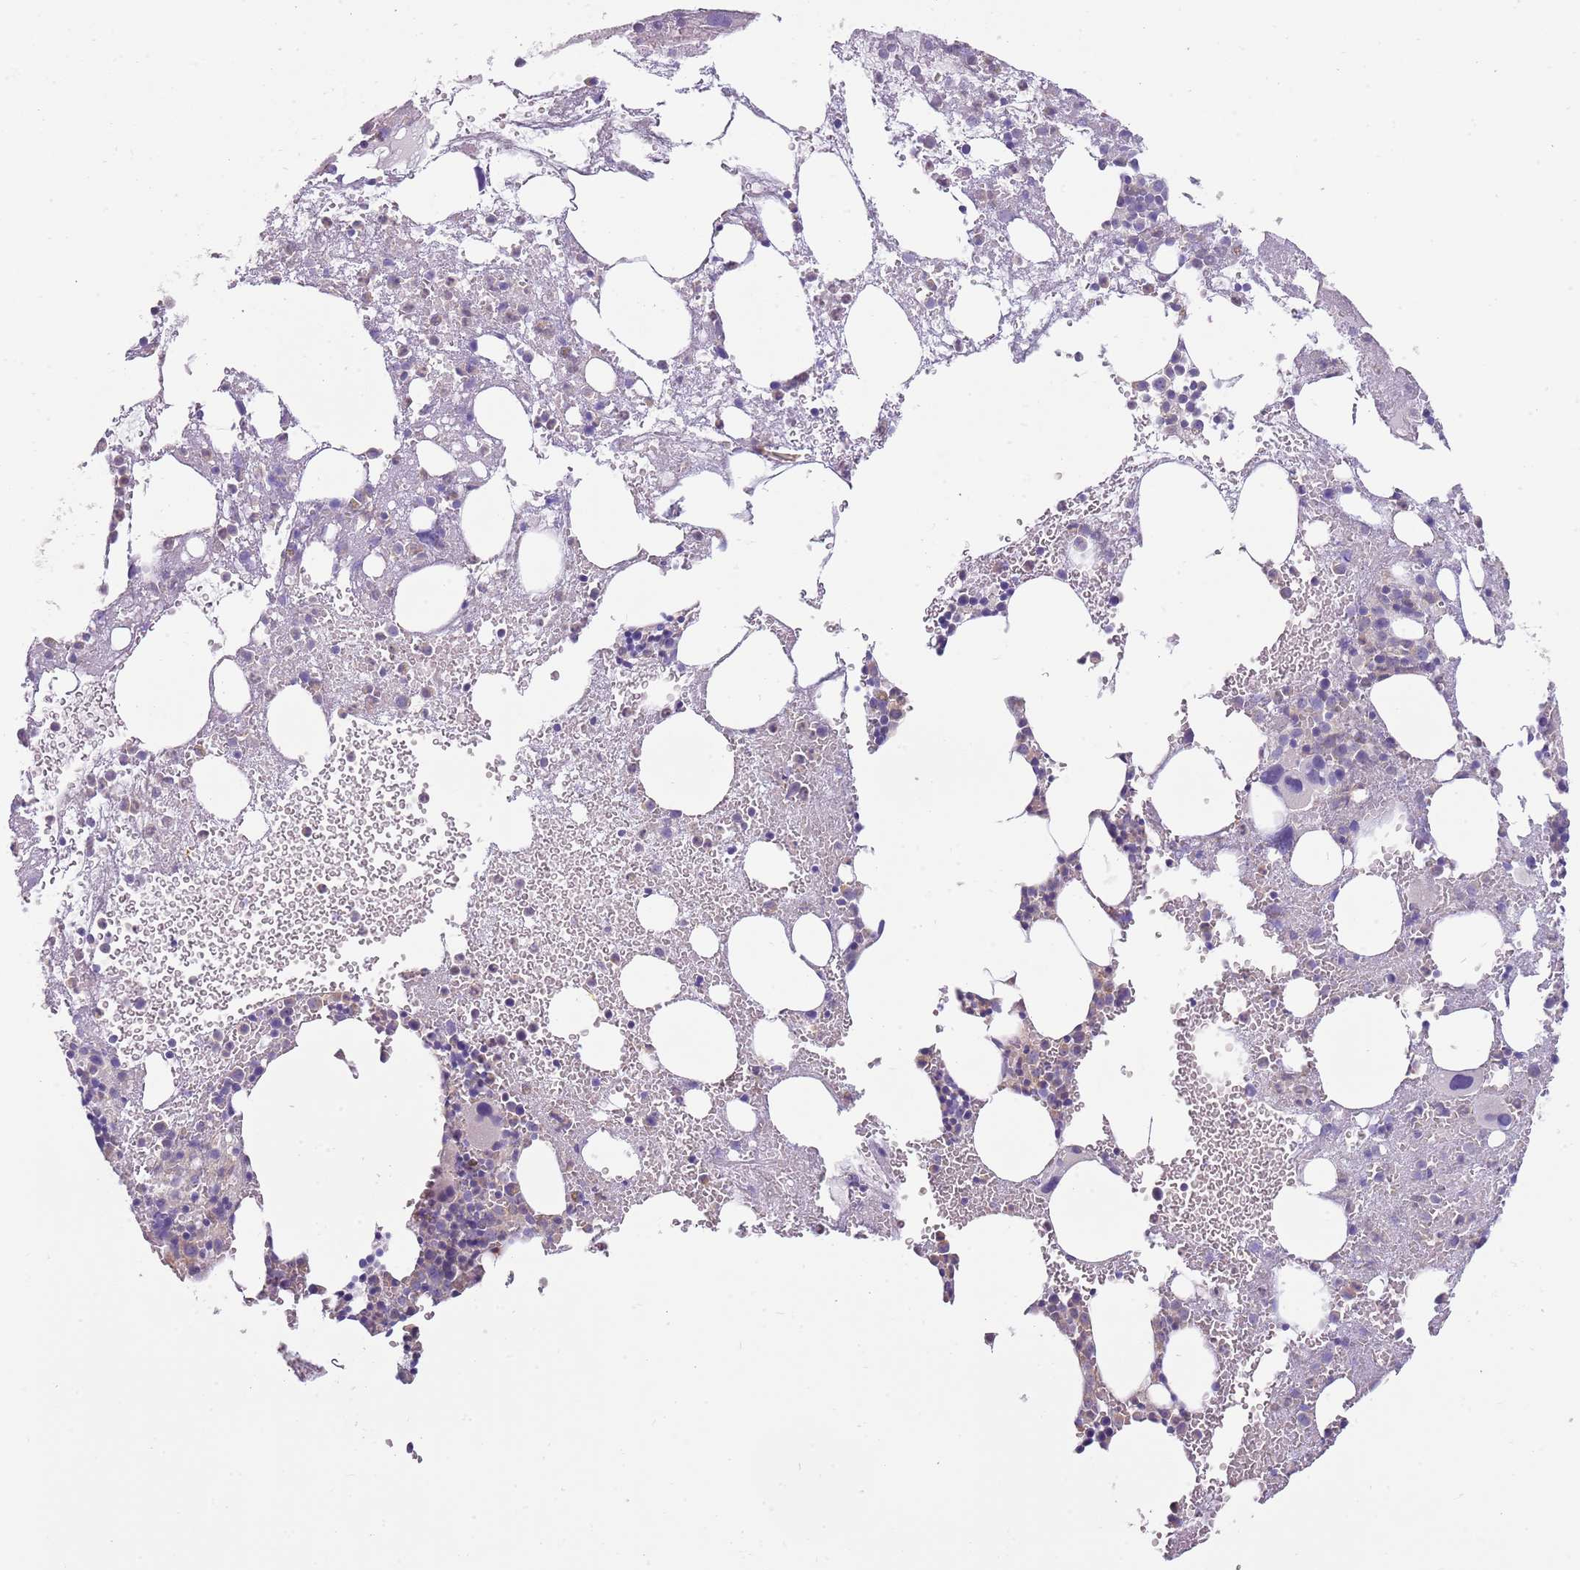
{"staining": {"intensity": "weak", "quantity": "<25%", "location": "cytoplasmic/membranous"}, "tissue": "bone marrow", "cell_type": "Hematopoietic cells", "image_type": "normal", "snomed": [{"axis": "morphology", "description": "Normal tissue, NOS"}, {"axis": "topography", "description": "Bone marrow"}], "caption": "DAB immunohistochemical staining of benign human bone marrow demonstrates no significant positivity in hematopoietic cells. (DAB (3,3'-diaminobenzidine) IHC visualized using brightfield microscopy, high magnification).", "gene": "ARHGAP5", "patient": {"sex": "male", "age": 61}}